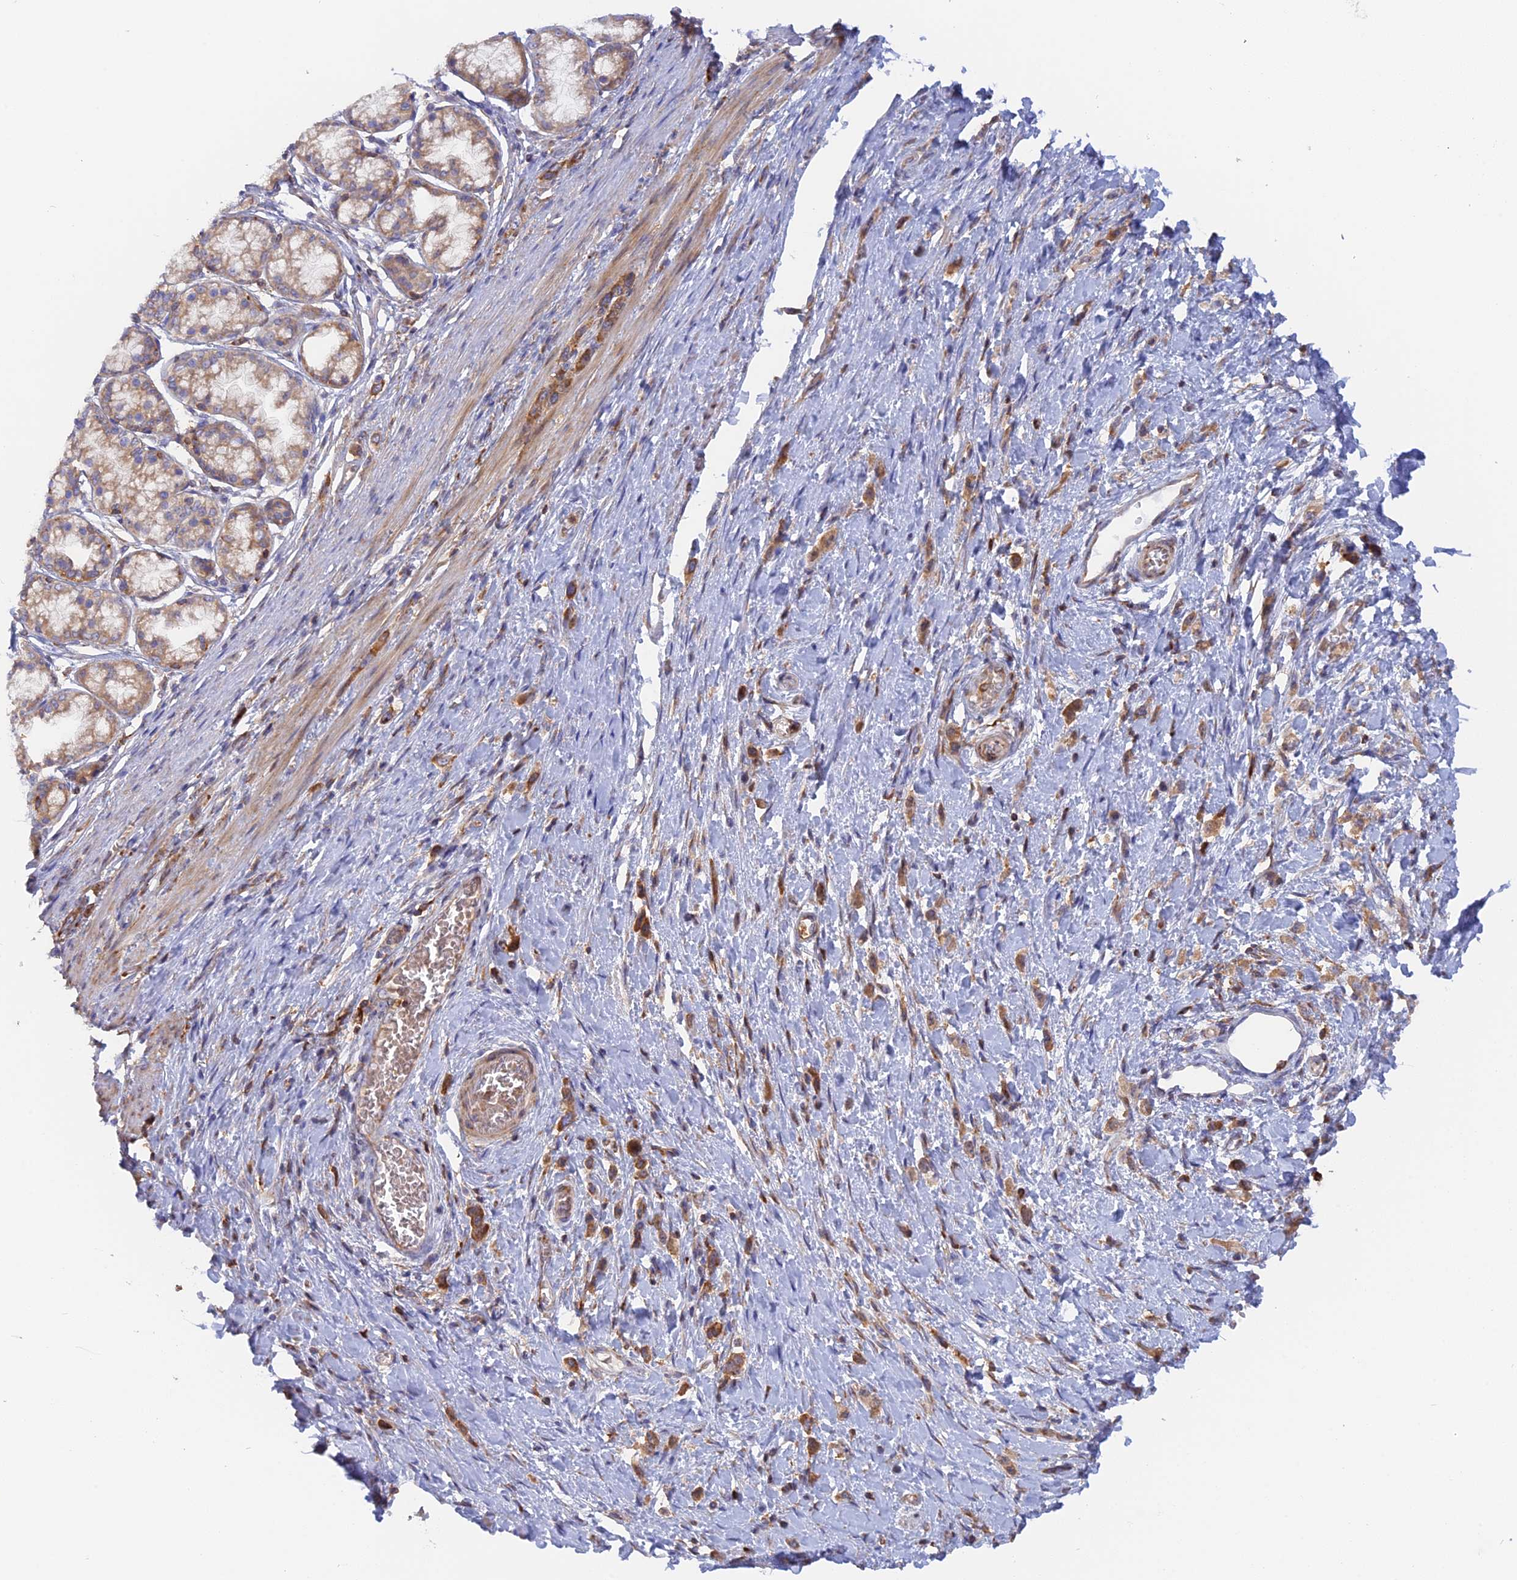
{"staining": {"intensity": "moderate", "quantity": ">75%", "location": "cytoplasmic/membranous"}, "tissue": "stomach cancer", "cell_type": "Tumor cells", "image_type": "cancer", "snomed": [{"axis": "morphology", "description": "Adenocarcinoma, NOS"}, {"axis": "topography", "description": "Stomach"}], "caption": "Immunohistochemical staining of human stomach cancer (adenocarcinoma) exhibits moderate cytoplasmic/membranous protein expression in about >75% of tumor cells.", "gene": "GMIP", "patient": {"sex": "female", "age": 65}}